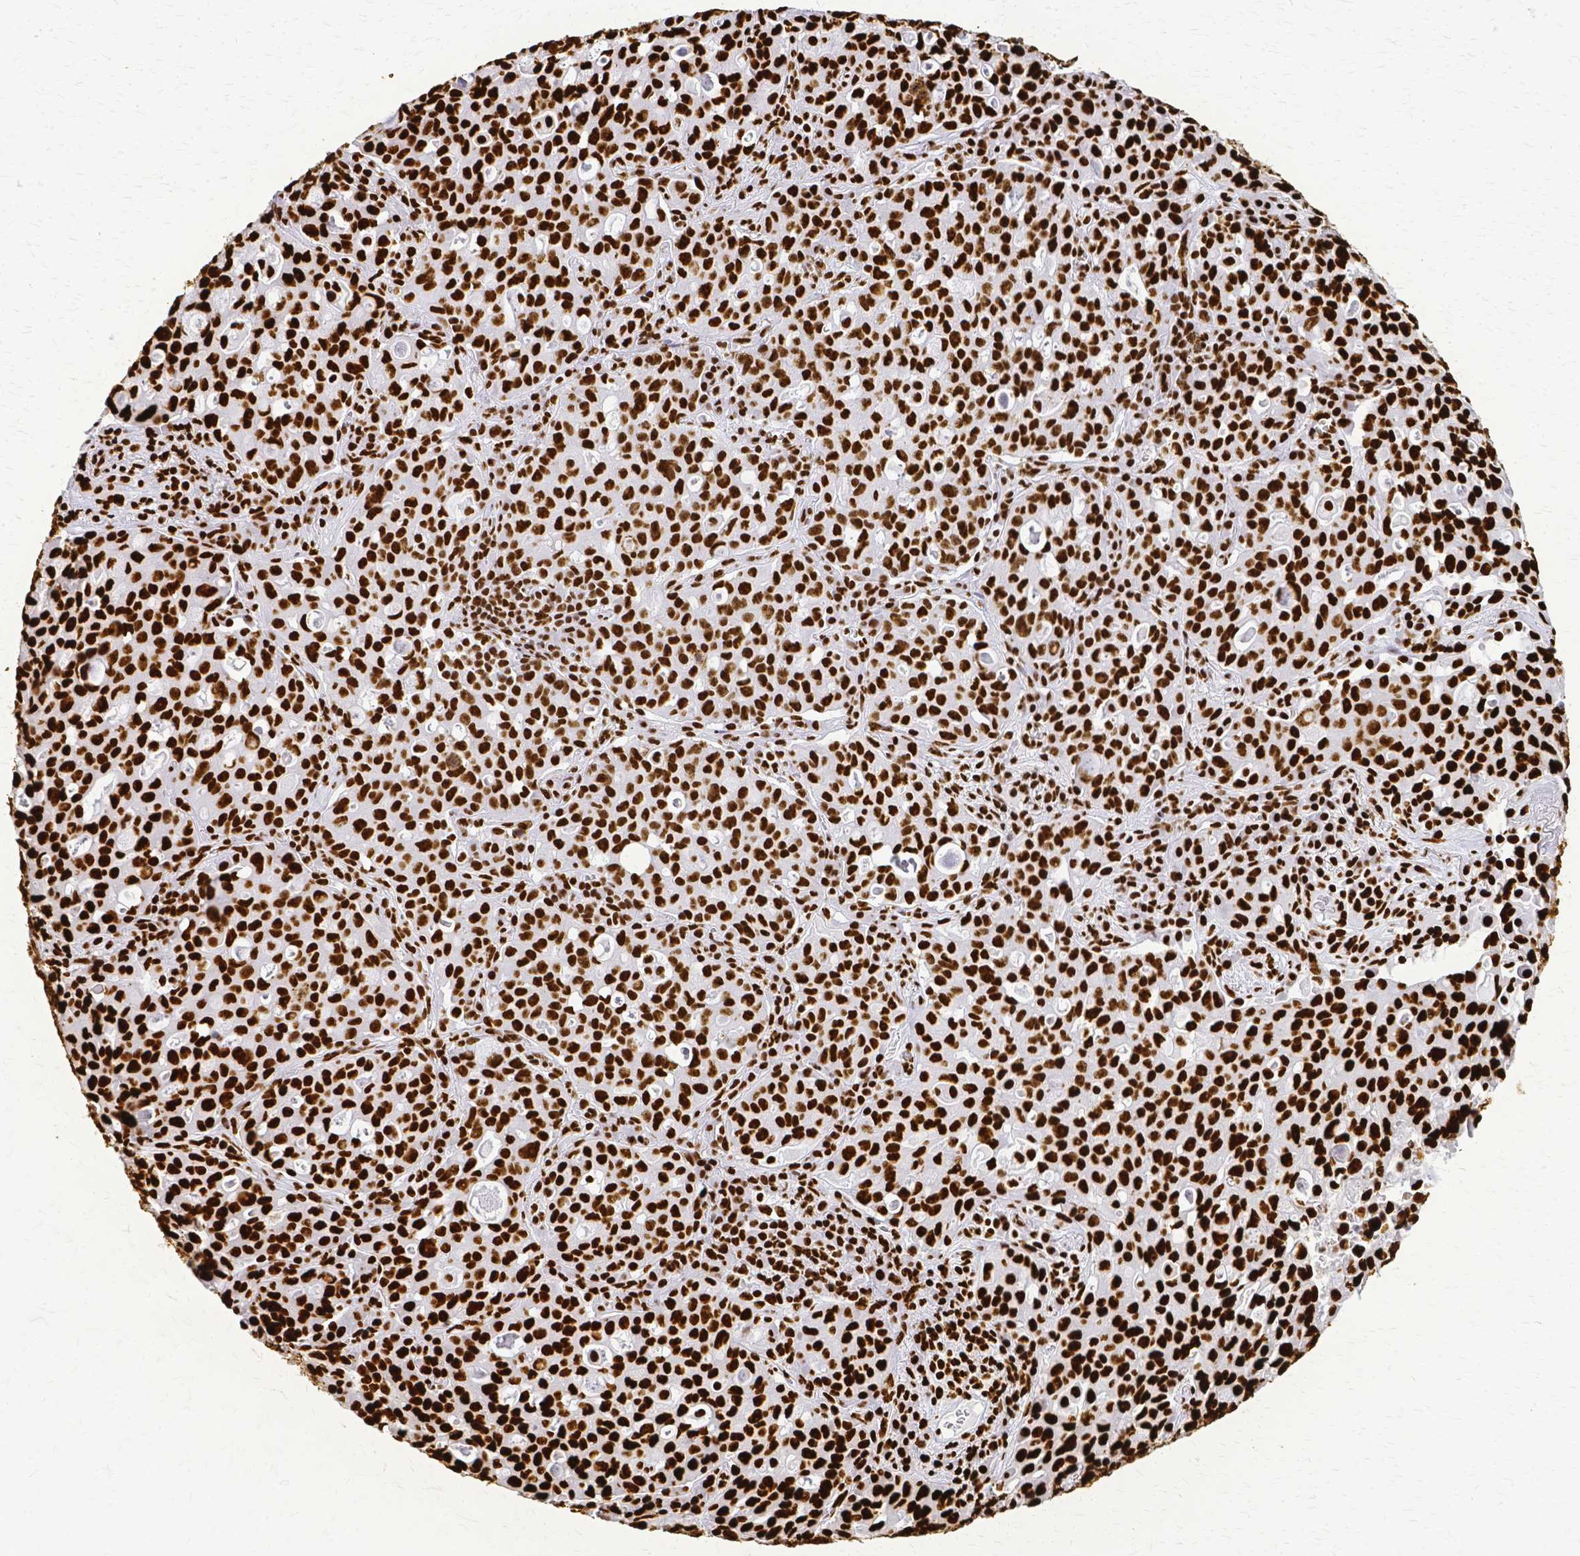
{"staining": {"intensity": "strong", "quantity": ">75%", "location": "nuclear"}, "tissue": "lung cancer", "cell_type": "Tumor cells", "image_type": "cancer", "snomed": [{"axis": "morphology", "description": "Adenocarcinoma, NOS"}, {"axis": "topography", "description": "Lung"}], "caption": "A histopathology image of human adenocarcinoma (lung) stained for a protein demonstrates strong nuclear brown staining in tumor cells.", "gene": "SFPQ", "patient": {"sex": "female", "age": 44}}